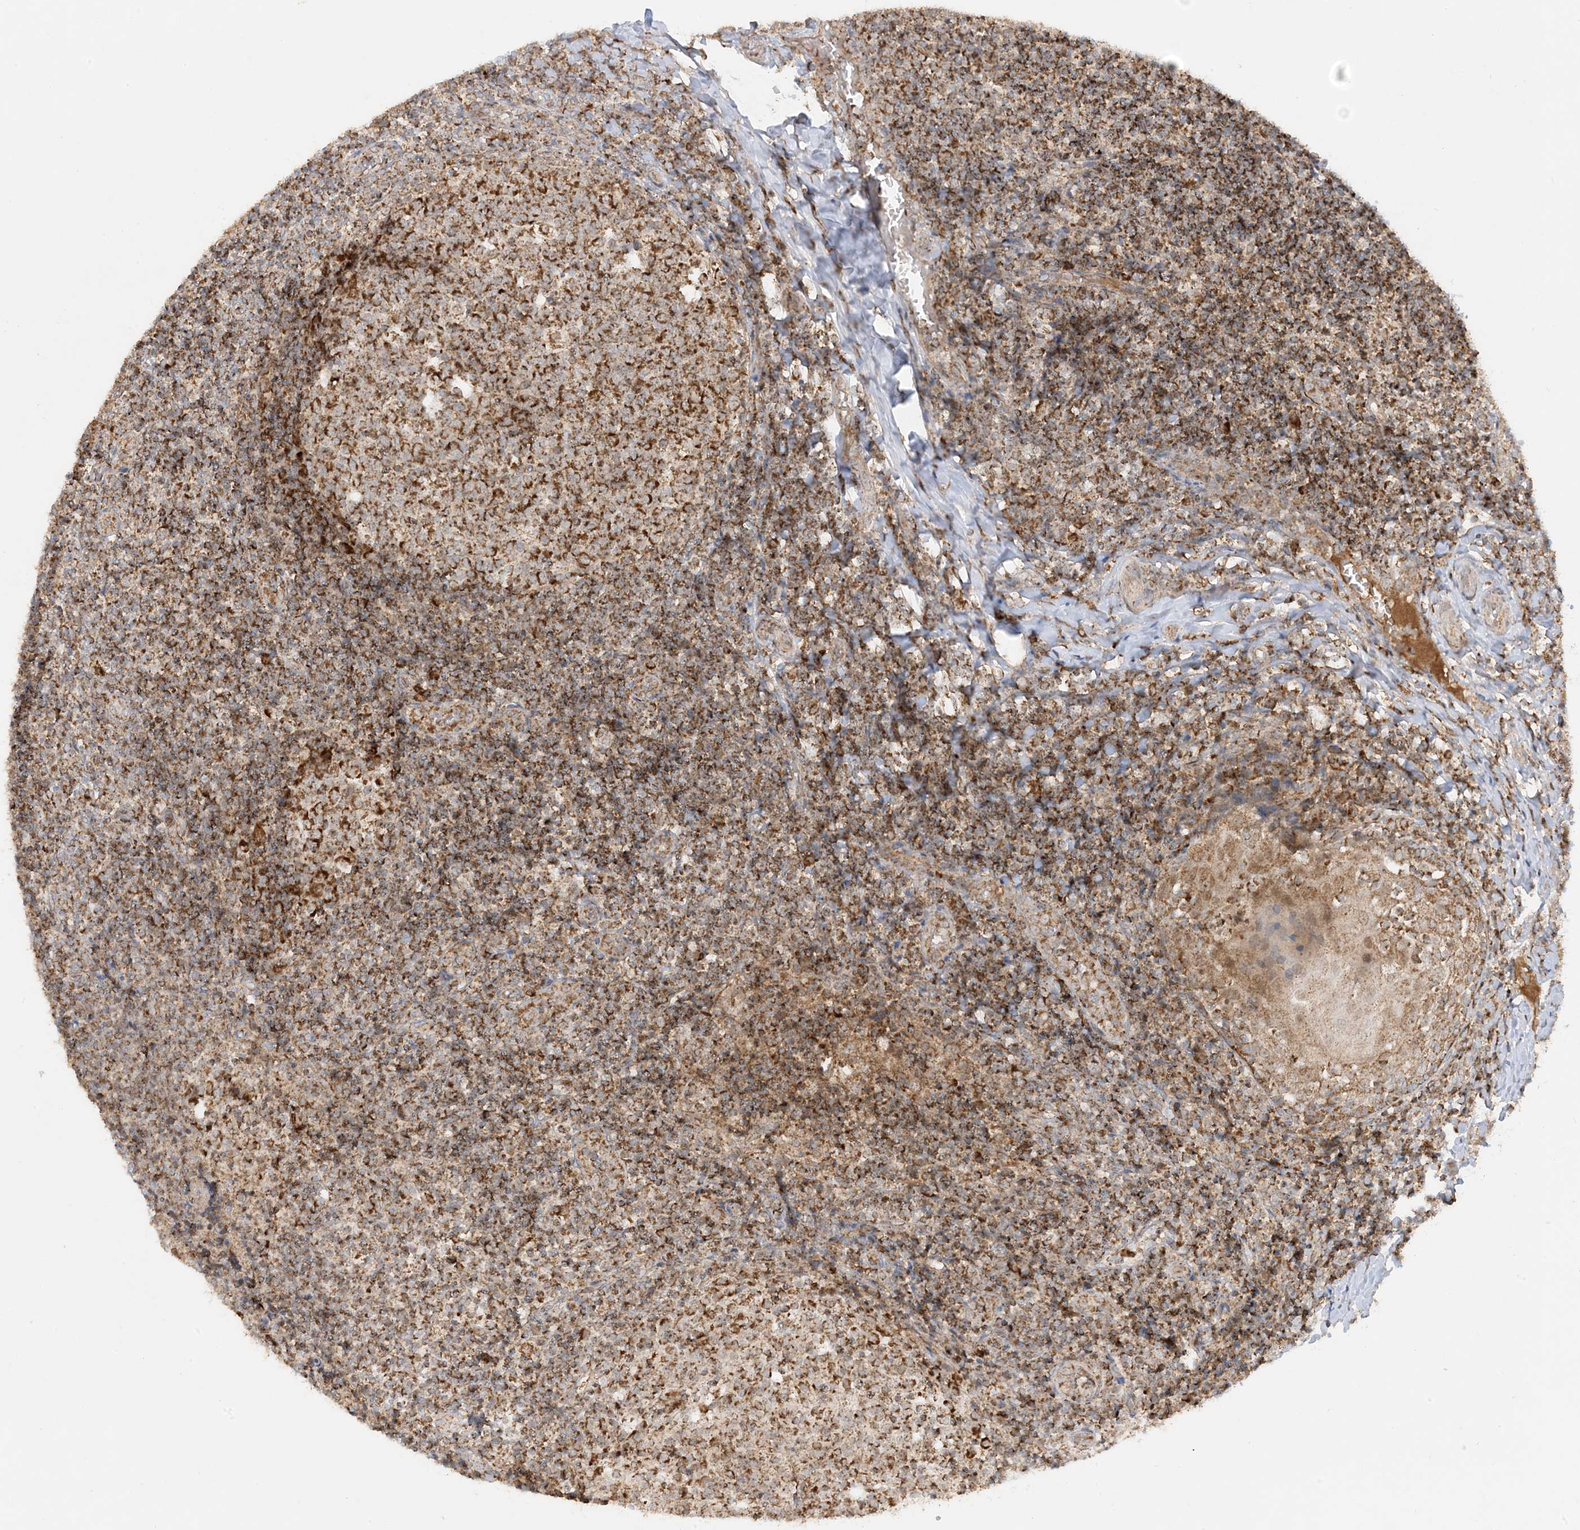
{"staining": {"intensity": "strong", "quantity": ">75%", "location": "cytoplasmic/membranous"}, "tissue": "tonsil", "cell_type": "Germinal center cells", "image_type": "normal", "snomed": [{"axis": "morphology", "description": "Normal tissue, NOS"}, {"axis": "topography", "description": "Tonsil"}], "caption": "Protein expression analysis of unremarkable human tonsil reveals strong cytoplasmic/membranous staining in about >75% of germinal center cells. (DAB IHC with brightfield microscopy, high magnification).", "gene": "NDUFAF3", "patient": {"sex": "female", "age": 19}}